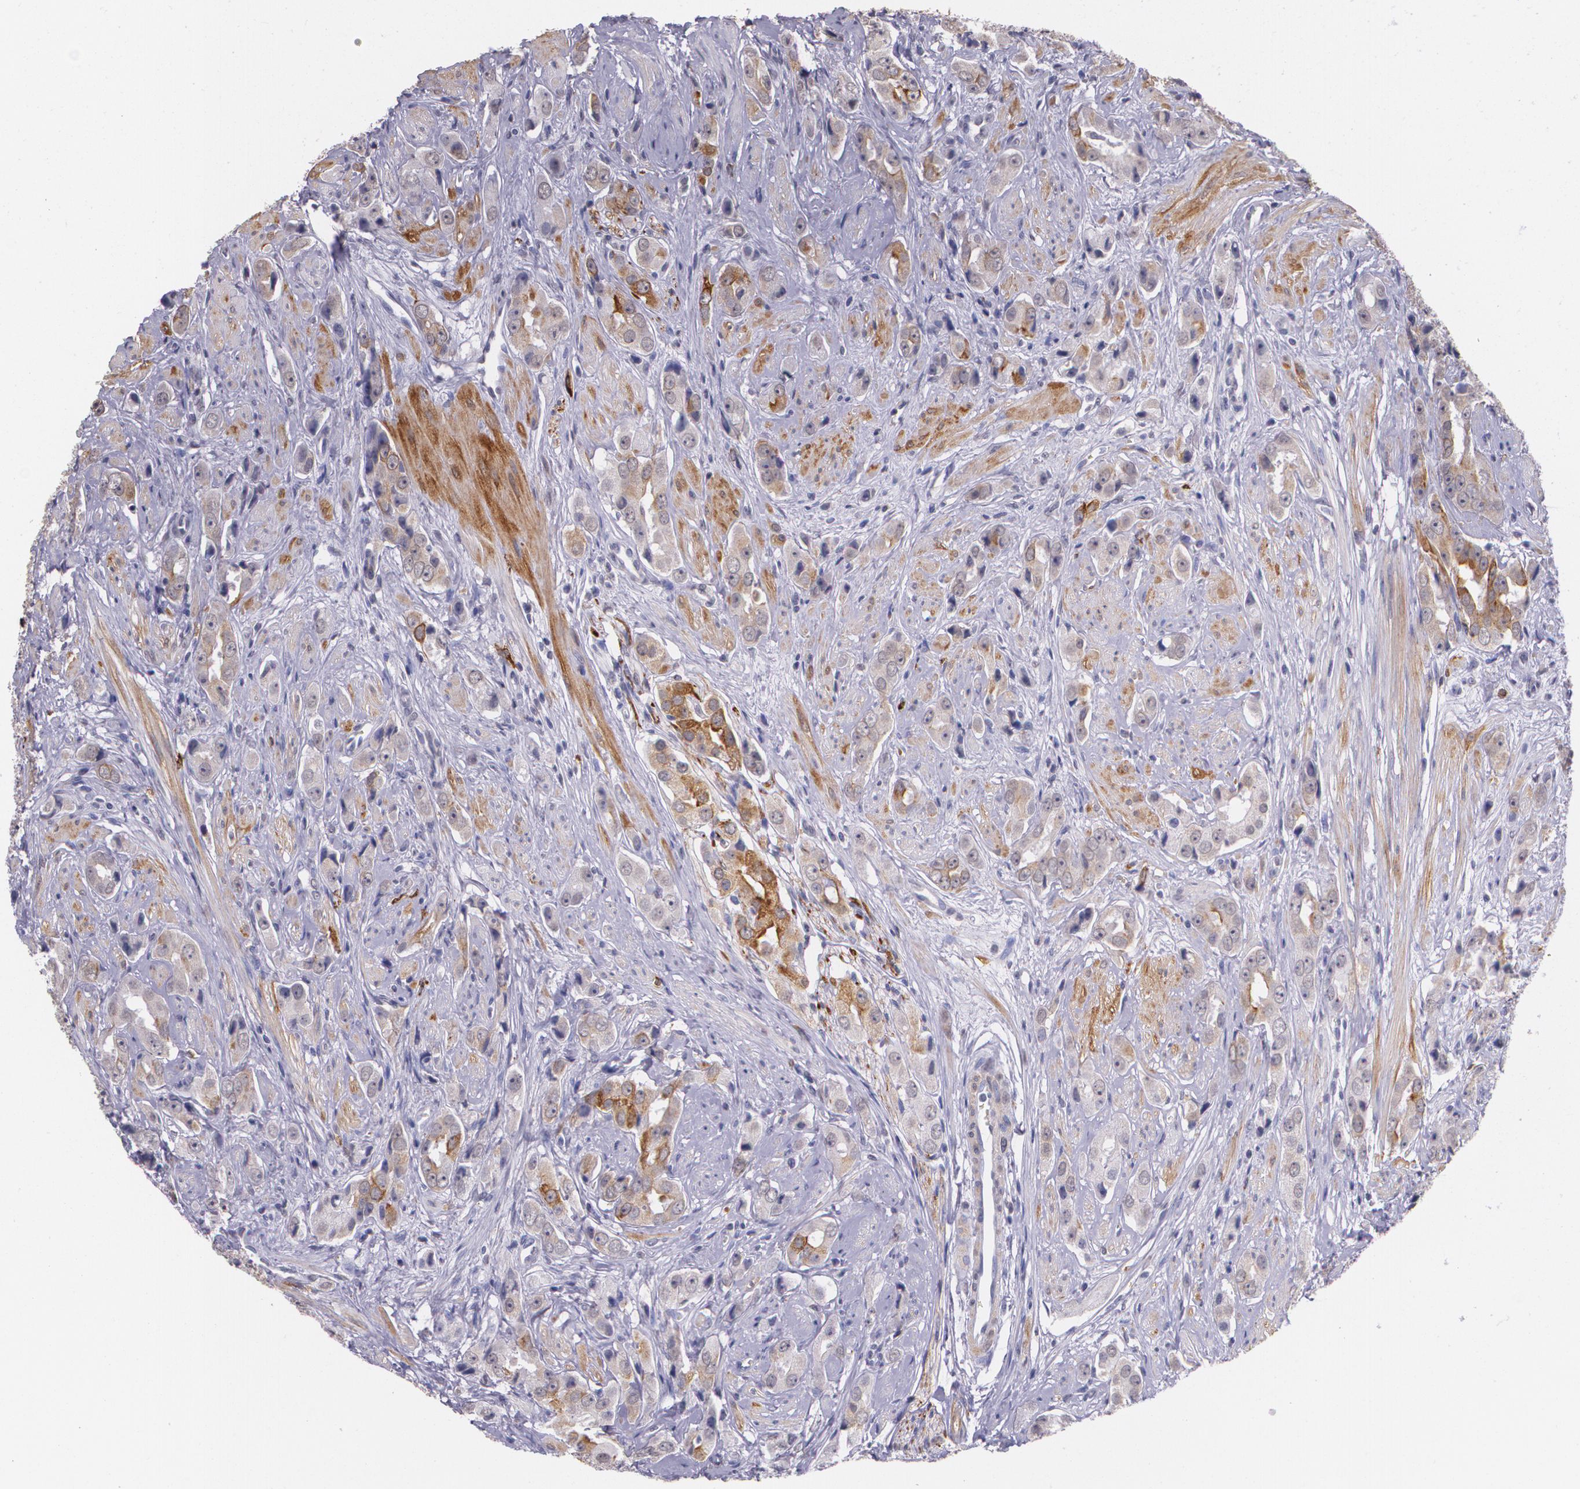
{"staining": {"intensity": "moderate", "quantity": "25%-75%", "location": "cytoplasmic/membranous"}, "tissue": "prostate cancer", "cell_type": "Tumor cells", "image_type": "cancer", "snomed": [{"axis": "morphology", "description": "Adenocarcinoma, Medium grade"}, {"axis": "topography", "description": "Prostate"}], "caption": "Protein expression analysis of human prostate cancer reveals moderate cytoplasmic/membranous staining in about 25%-75% of tumor cells.", "gene": "RTN1", "patient": {"sex": "male", "age": 53}}